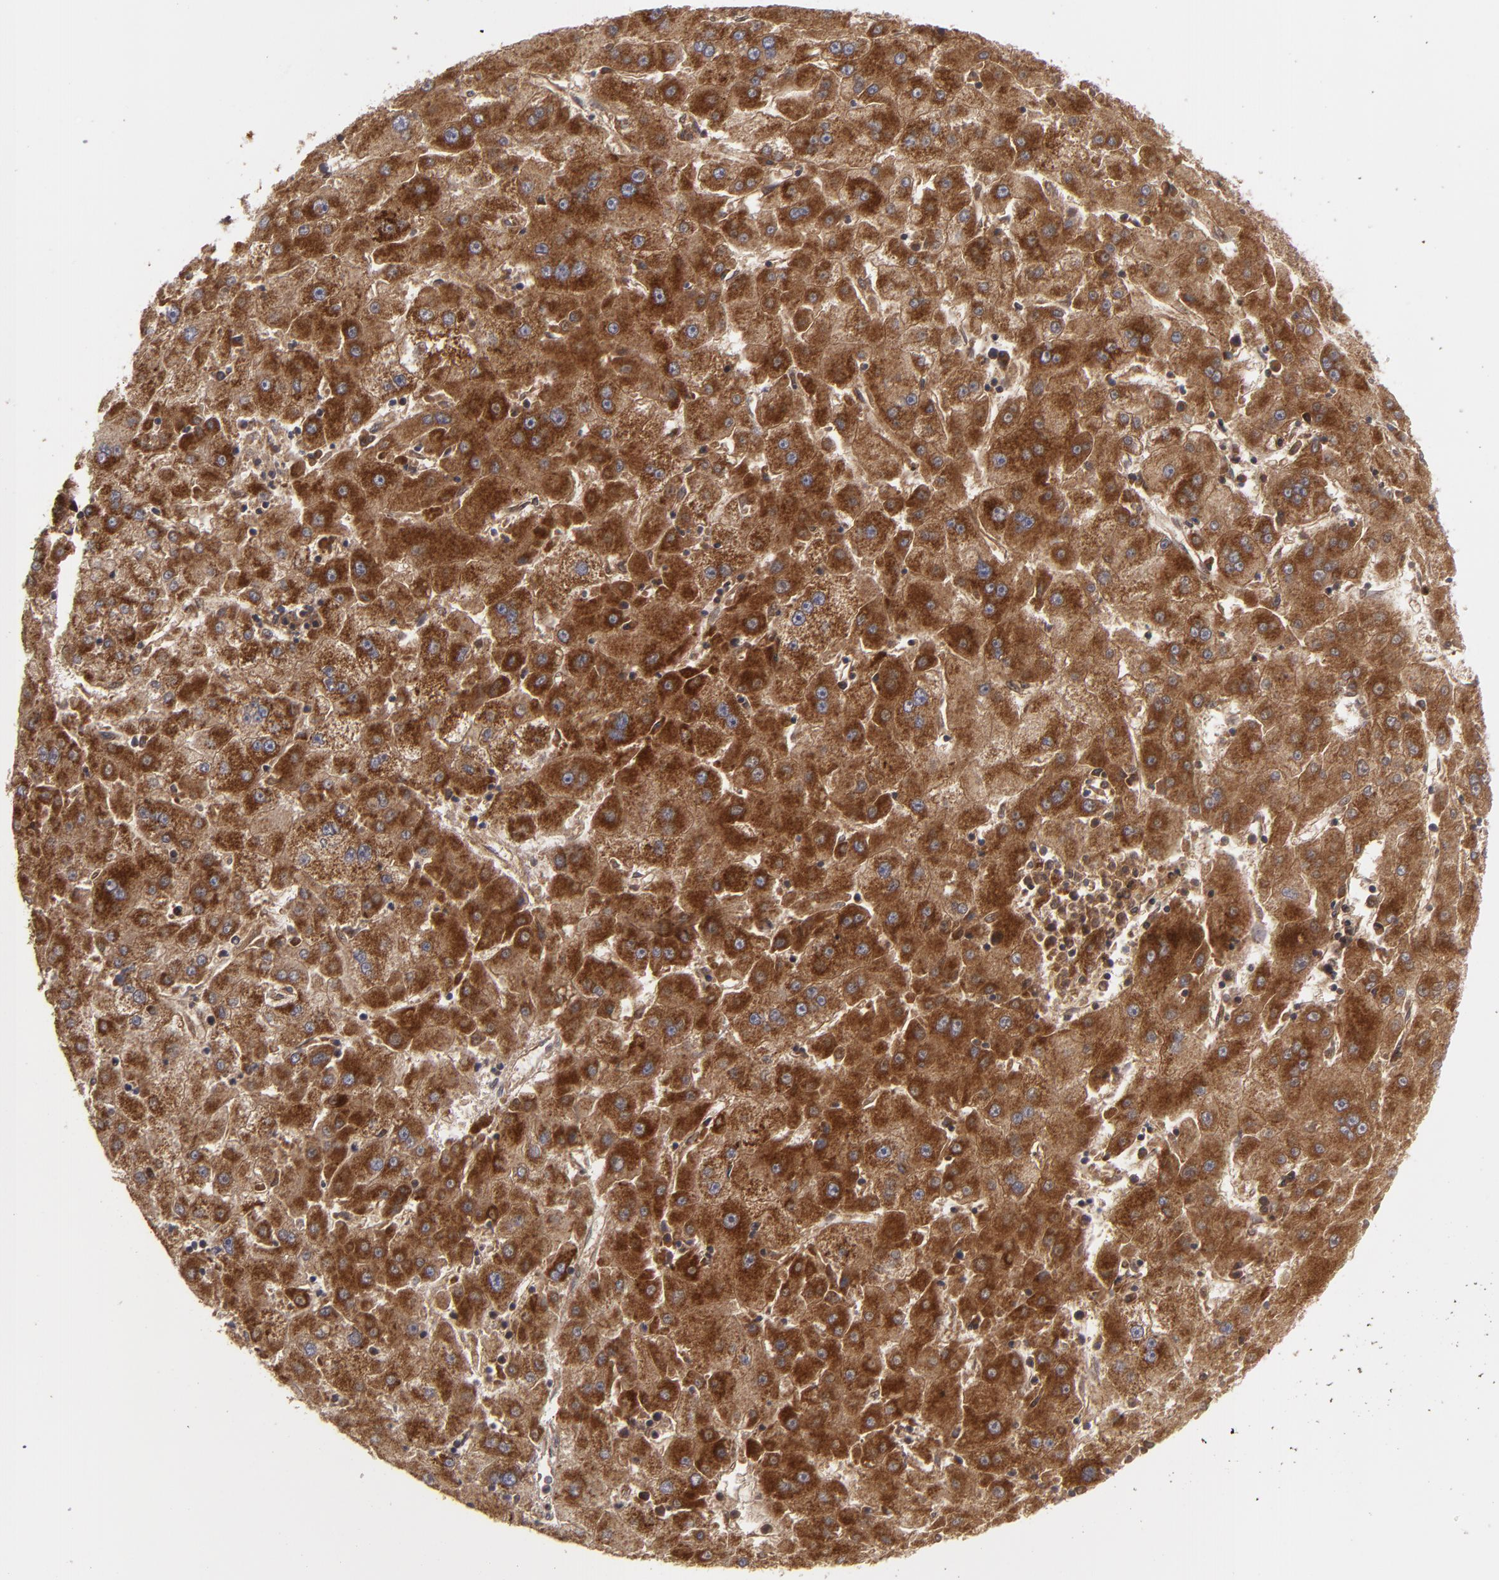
{"staining": {"intensity": "strong", "quantity": ">75%", "location": "cytoplasmic/membranous"}, "tissue": "liver cancer", "cell_type": "Tumor cells", "image_type": "cancer", "snomed": [{"axis": "morphology", "description": "Carcinoma, Hepatocellular, NOS"}, {"axis": "topography", "description": "Liver"}], "caption": "Protein staining exhibits strong cytoplasmic/membranous positivity in about >75% of tumor cells in liver cancer.", "gene": "BMP6", "patient": {"sex": "male", "age": 72}}